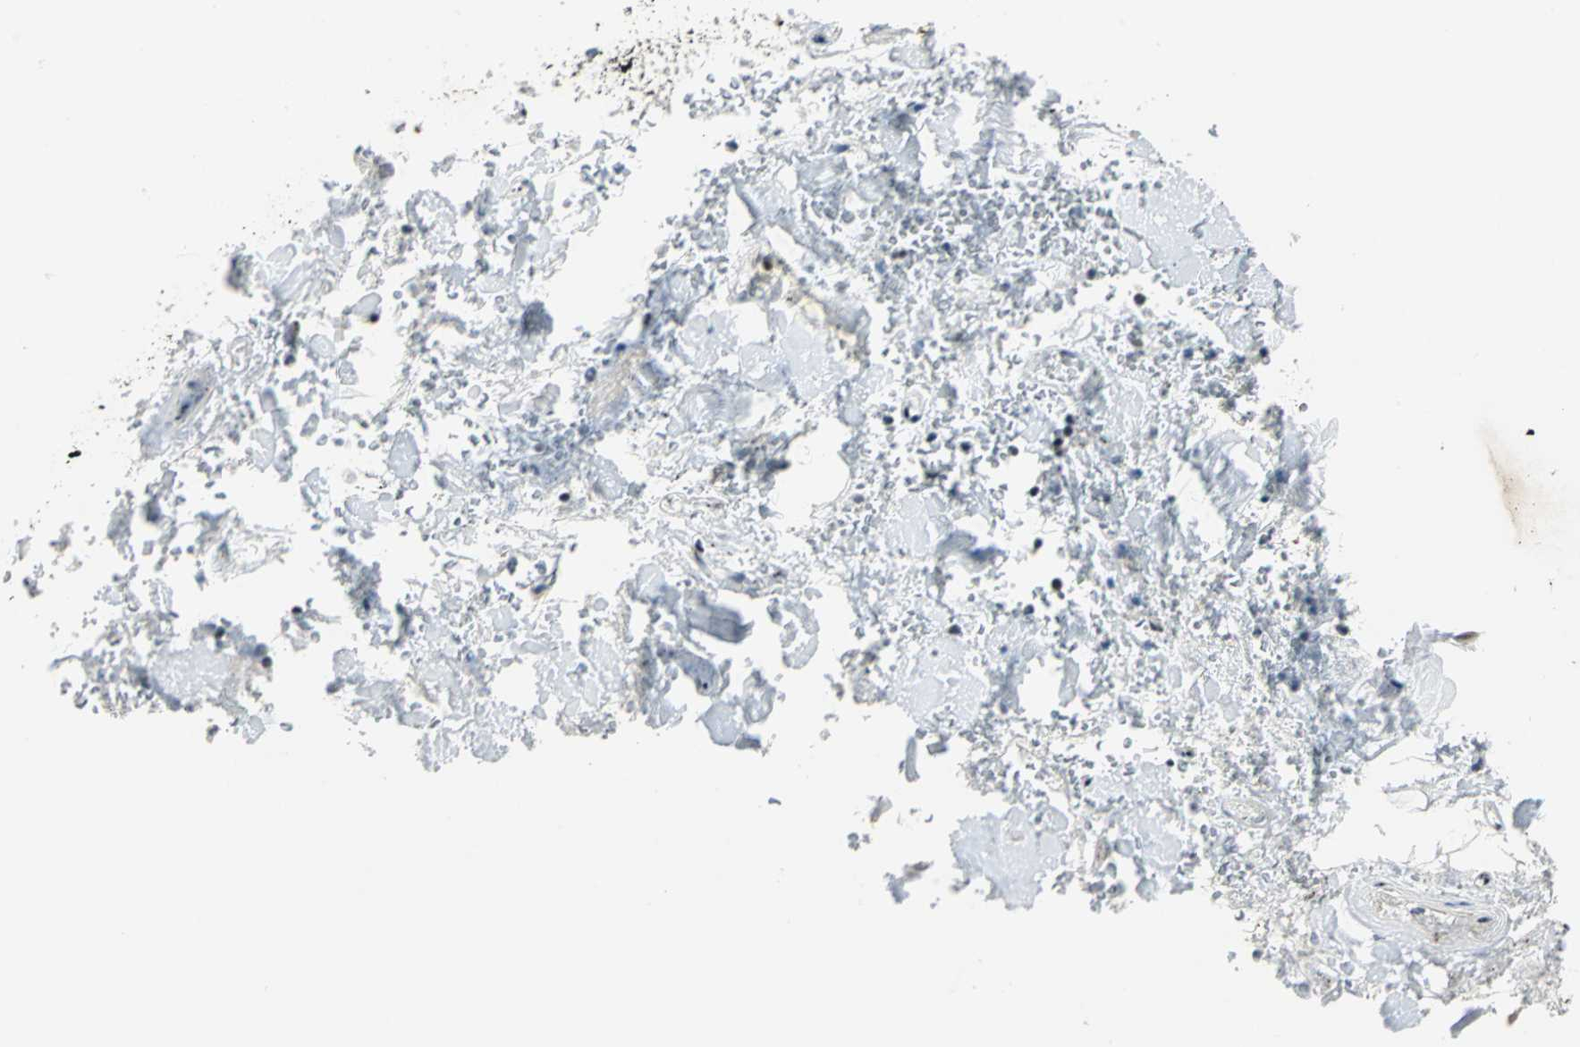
{"staining": {"intensity": "strong", "quantity": ">75%", "location": "nuclear"}, "tissue": "adipose tissue", "cell_type": "Adipocytes", "image_type": "normal", "snomed": [{"axis": "morphology", "description": "Normal tissue, NOS"}, {"axis": "morphology", "description": "Cholangiocarcinoma"}, {"axis": "topography", "description": "Liver"}, {"axis": "topography", "description": "Peripheral nerve tissue"}], "caption": "IHC photomicrograph of unremarkable adipose tissue: adipose tissue stained using immunohistochemistry (IHC) exhibits high levels of strong protein expression localized specifically in the nuclear of adipocytes, appearing as a nuclear brown color.", "gene": "KAT6B", "patient": {"sex": "male", "age": 50}}